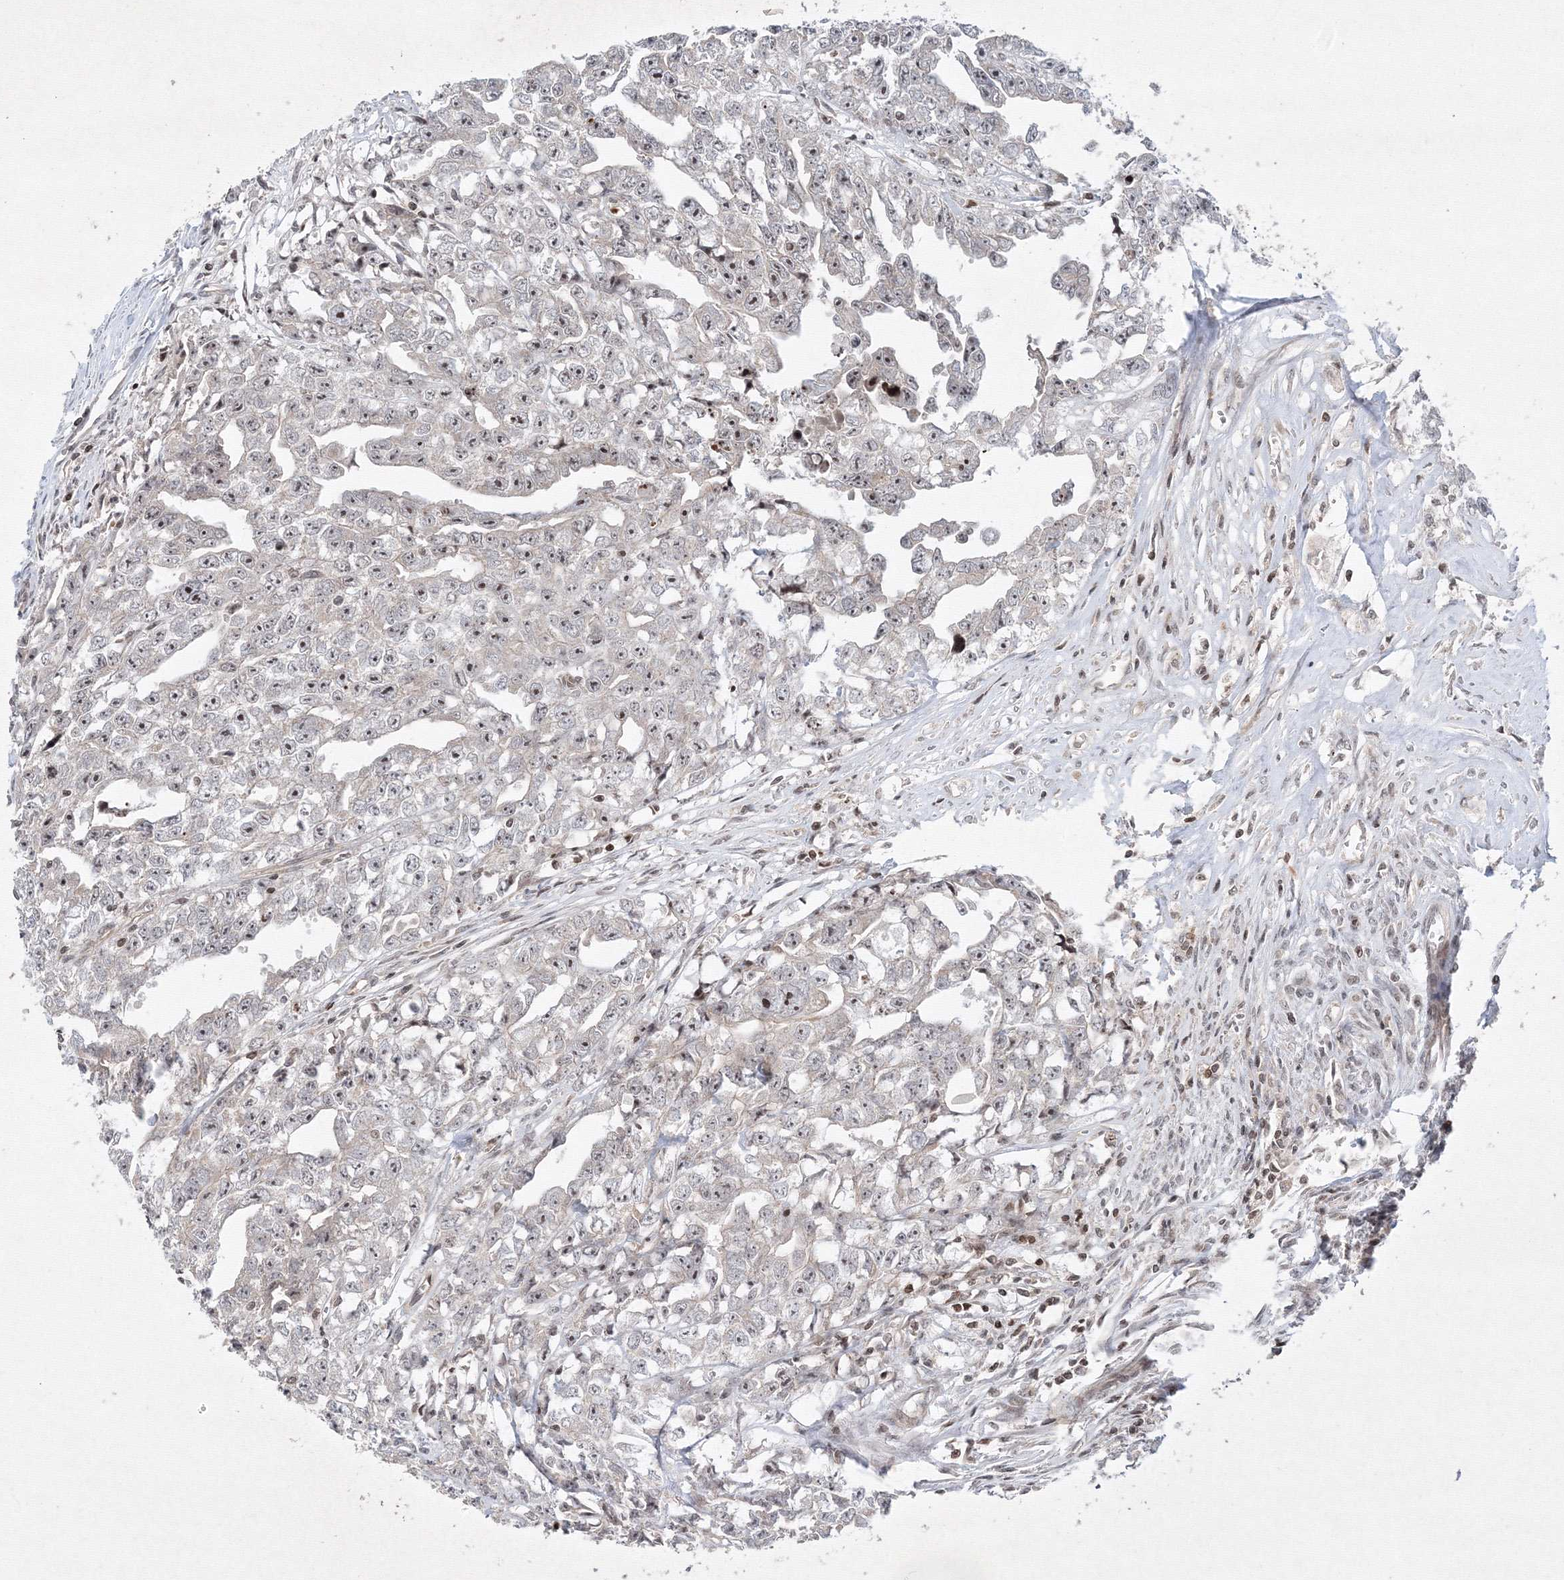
{"staining": {"intensity": "negative", "quantity": "none", "location": "none"}, "tissue": "testis cancer", "cell_type": "Tumor cells", "image_type": "cancer", "snomed": [{"axis": "morphology", "description": "Seminoma, NOS"}, {"axis": "morphology", "description": "Carcinoma, Embryonal, NOS"}, {"axis": "topography", "description": "Testis"}], "caption": "Testis cancer (embryonal carcinoma) was stained to show a protein in brown. There is no significant positivity in tumor cells. (DAB (3,3'-diaminobenzidine) immunohistochemistry (IHC), high magnification).", "gene": "MKRN2", "patient": {"sex": "male", "age": 43}}